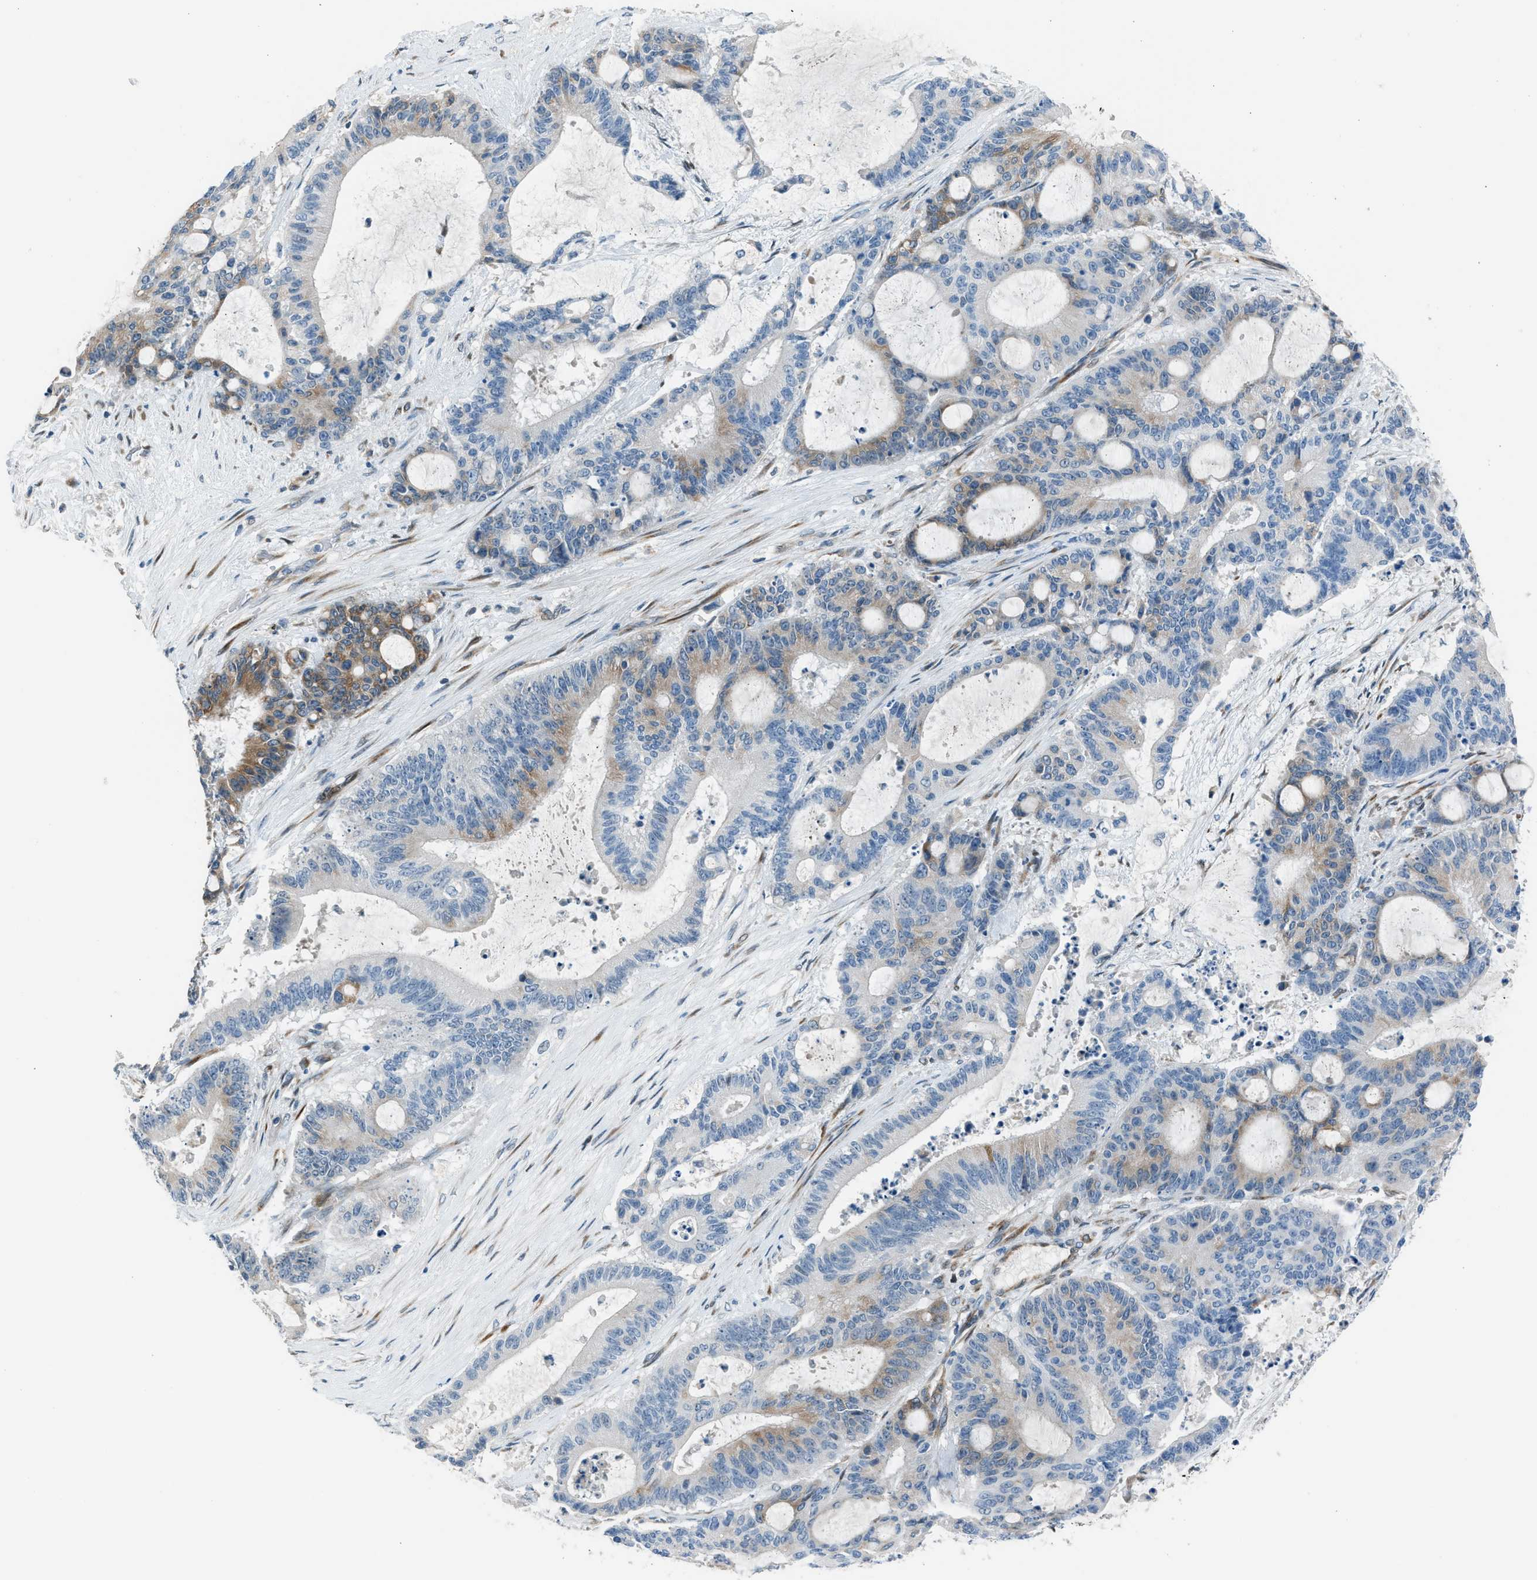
{"staining": {"intensity": "moderate", "quantity": "25%-75%", "location": "cytoplasmic/membranous"}, "tissue": "liver cancer", "cell_type": "Tumor cells", "image_type": "cancer", "snomed": [{"axis": "morphology", "description": "Cholangiocarcinoma"}, {"axis": "topography", "description": "Liver"}], "caption": "A brown stain highlights moderate cytoplasmic/membranous staining of a protein in cholangiocarcinoma (liver) tumor cells.", "gene": "RNF41", "patient": {"sex": "female", "age": 73}}